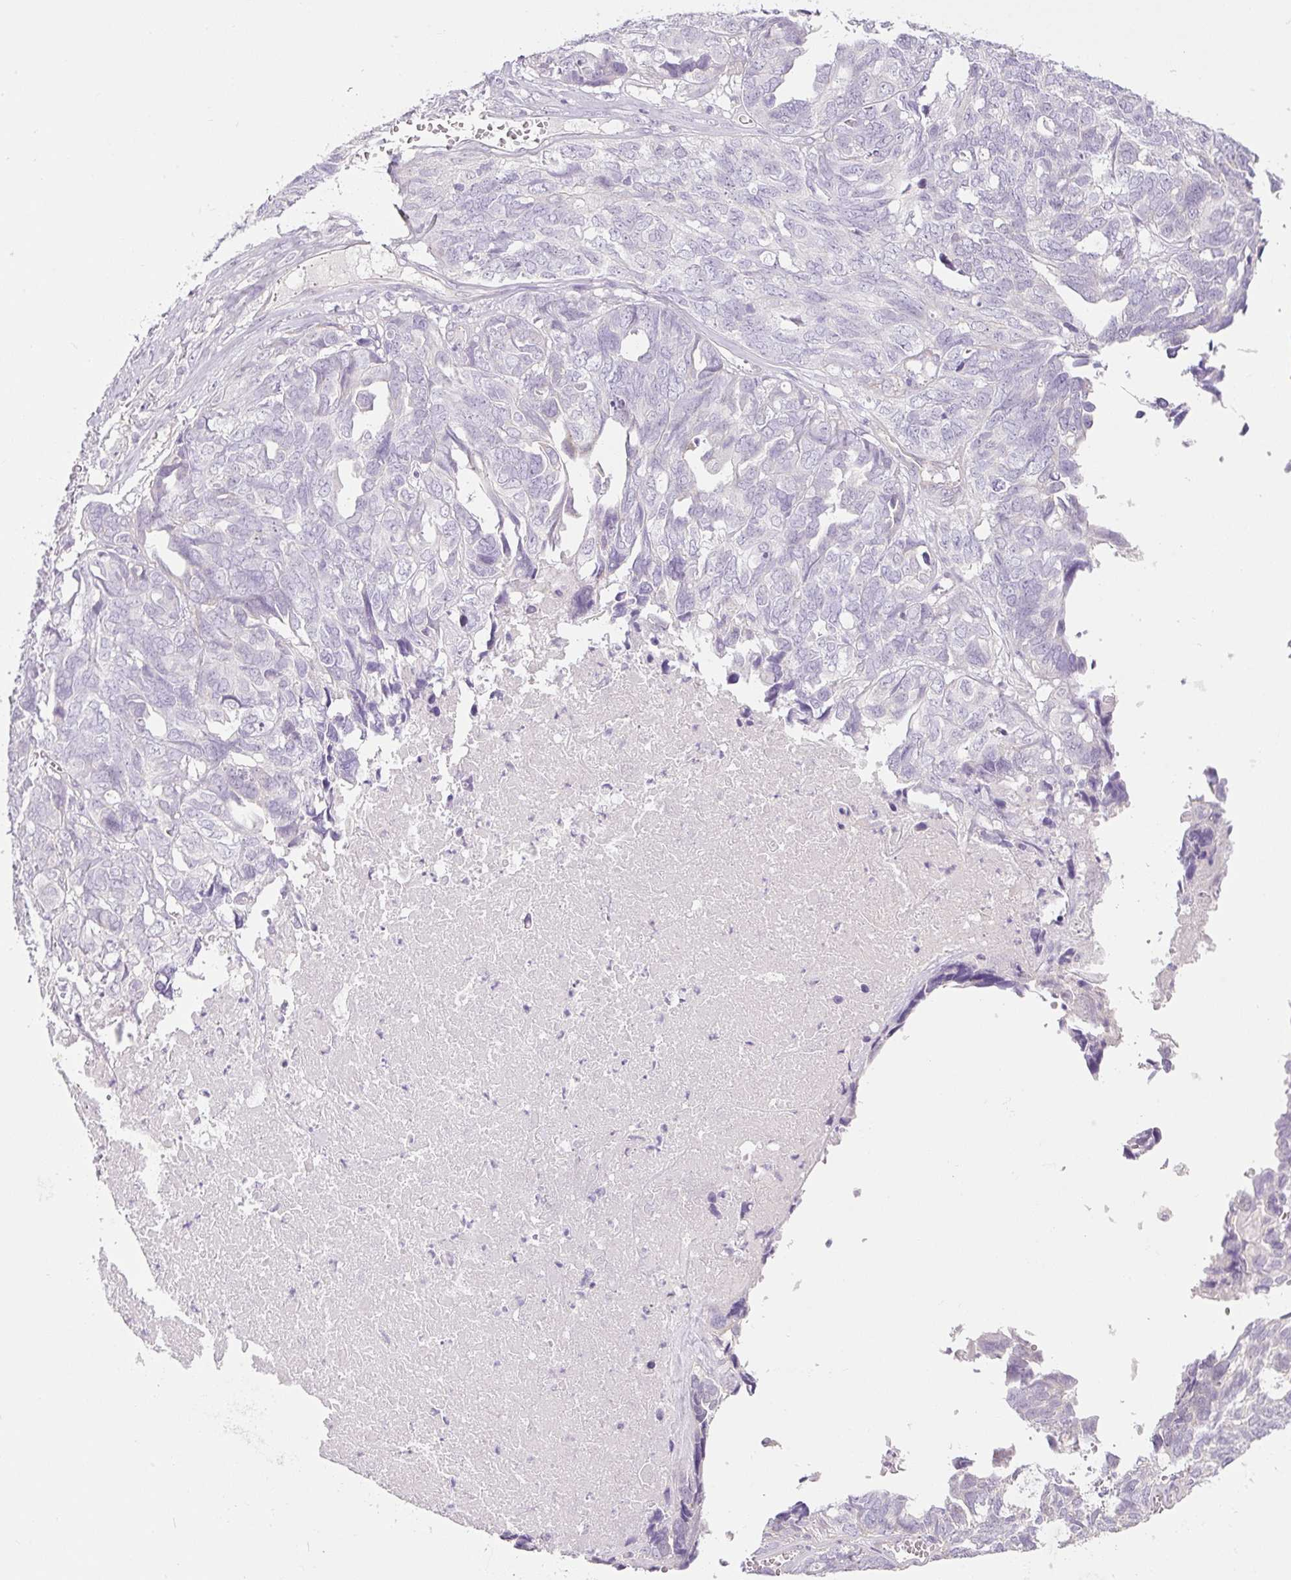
{"staining": {"intensity": "negative", "quantity": "none", "location": "none"}, "tissue": "ovarian cancer", "cell_type": "Tumor cells", "image_type": "cancer", "snomed": [{"axis": "morphology", "description": "Cystadenocarcinoma, serous, NOS"}, {"axis": "topography", "description": "Ovary"}], "caption": "High magnification brightfield microscopy of ovarian cancer (serous cystadenocarcinoma) stained with DAB (brown) and counterstained with hematoxylin (blue): tumor cells show no significant staining.", "gene": "RAX2", "patient": {"sex": "female", "age": 79}}